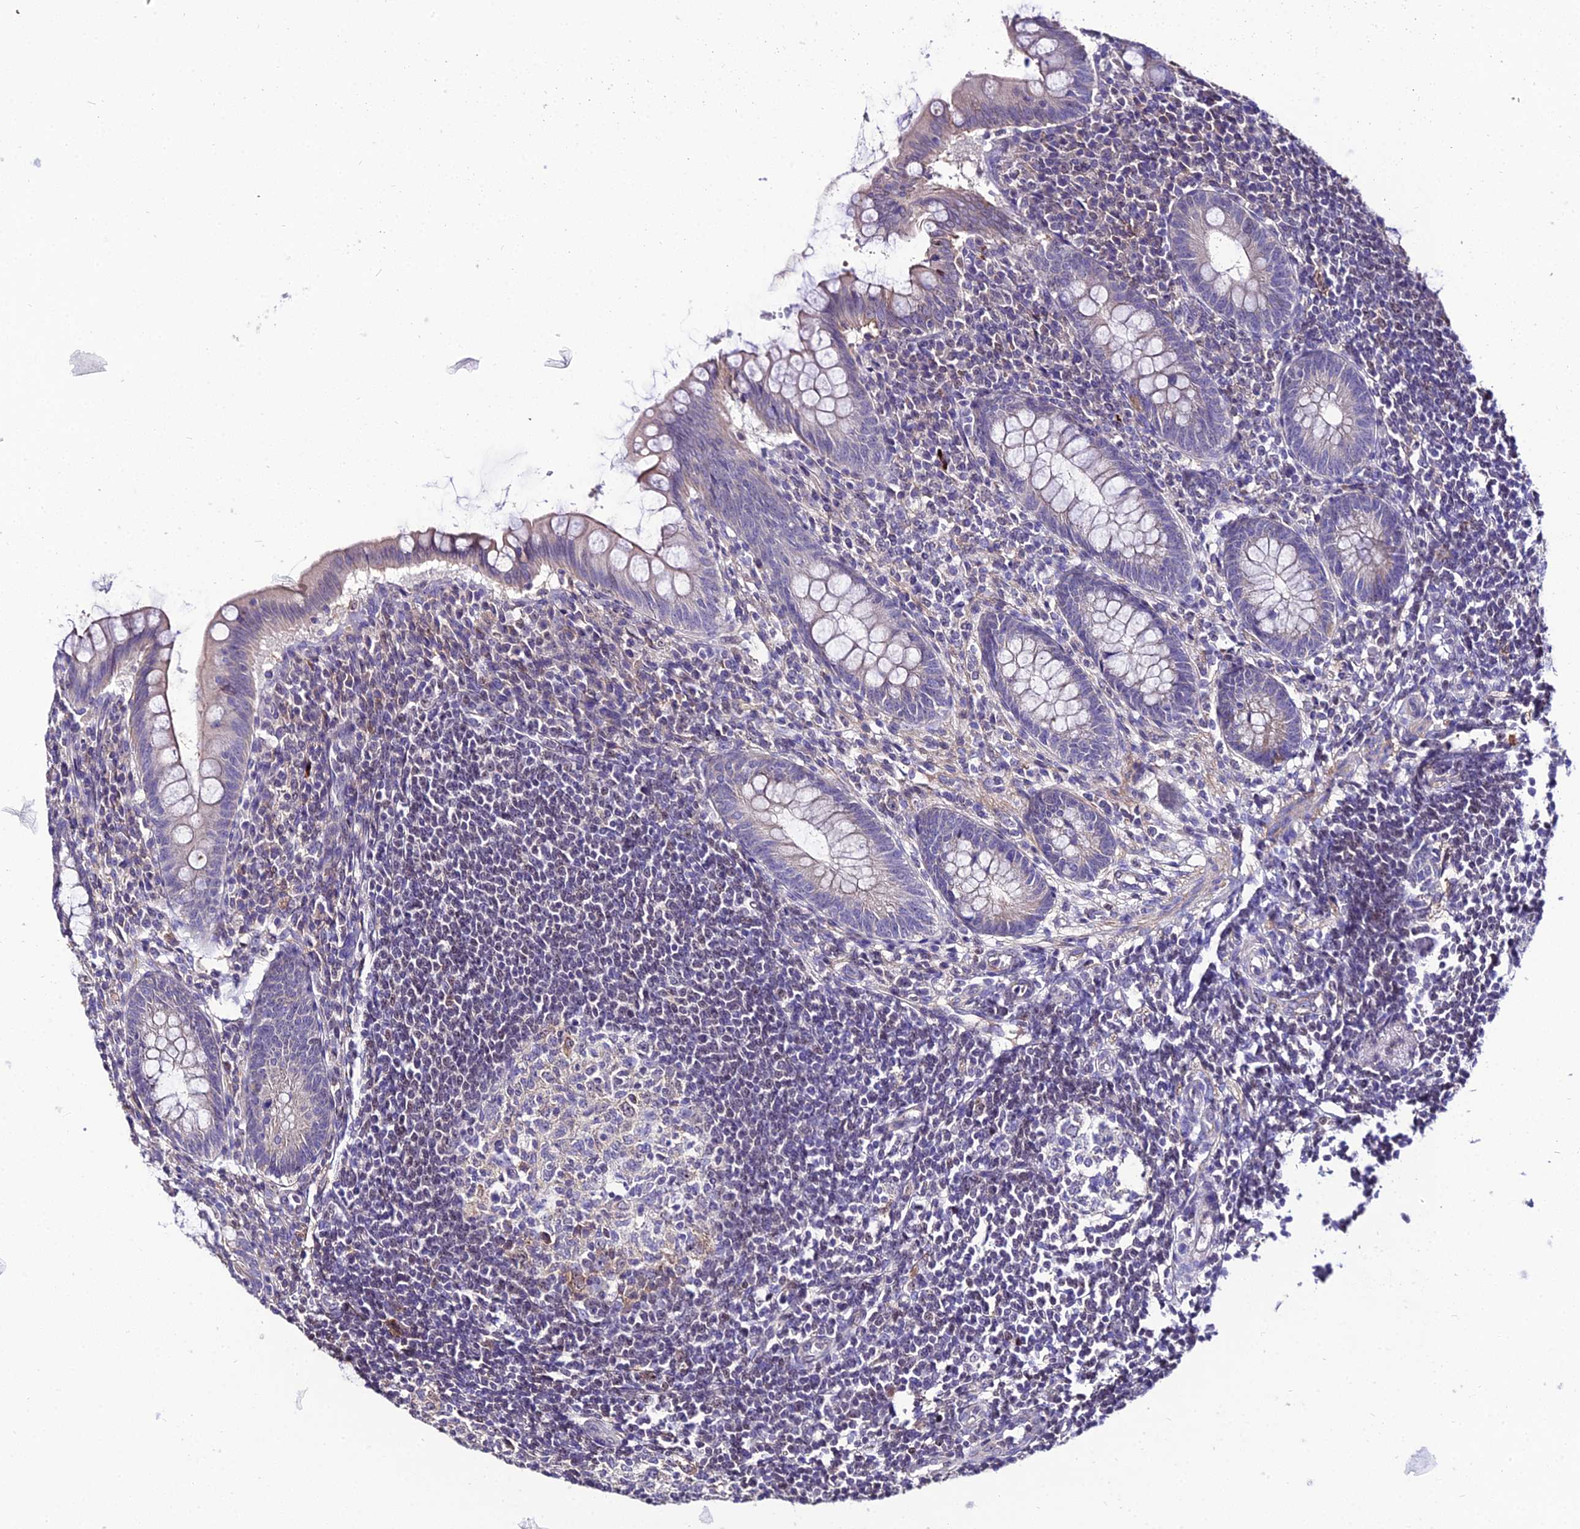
{"staining": {"intensity": "weak", "quantity": "<25%", "location": "cytoplasmic/membranous"}, "tissue": "appendix", "cell_type": "Glandular cells", "image_type": "normal", "snomed": [{"axis": "morphology", "description": "Normal tissue, NOS"}, {"axis": "topography", "description": "Appendix"}], "caption": "Image shows no significant protein staining in glandular cells of unremarkable appendix.", "gene": "SHQ1", "patient": {"sex": "female", "age": 33}}